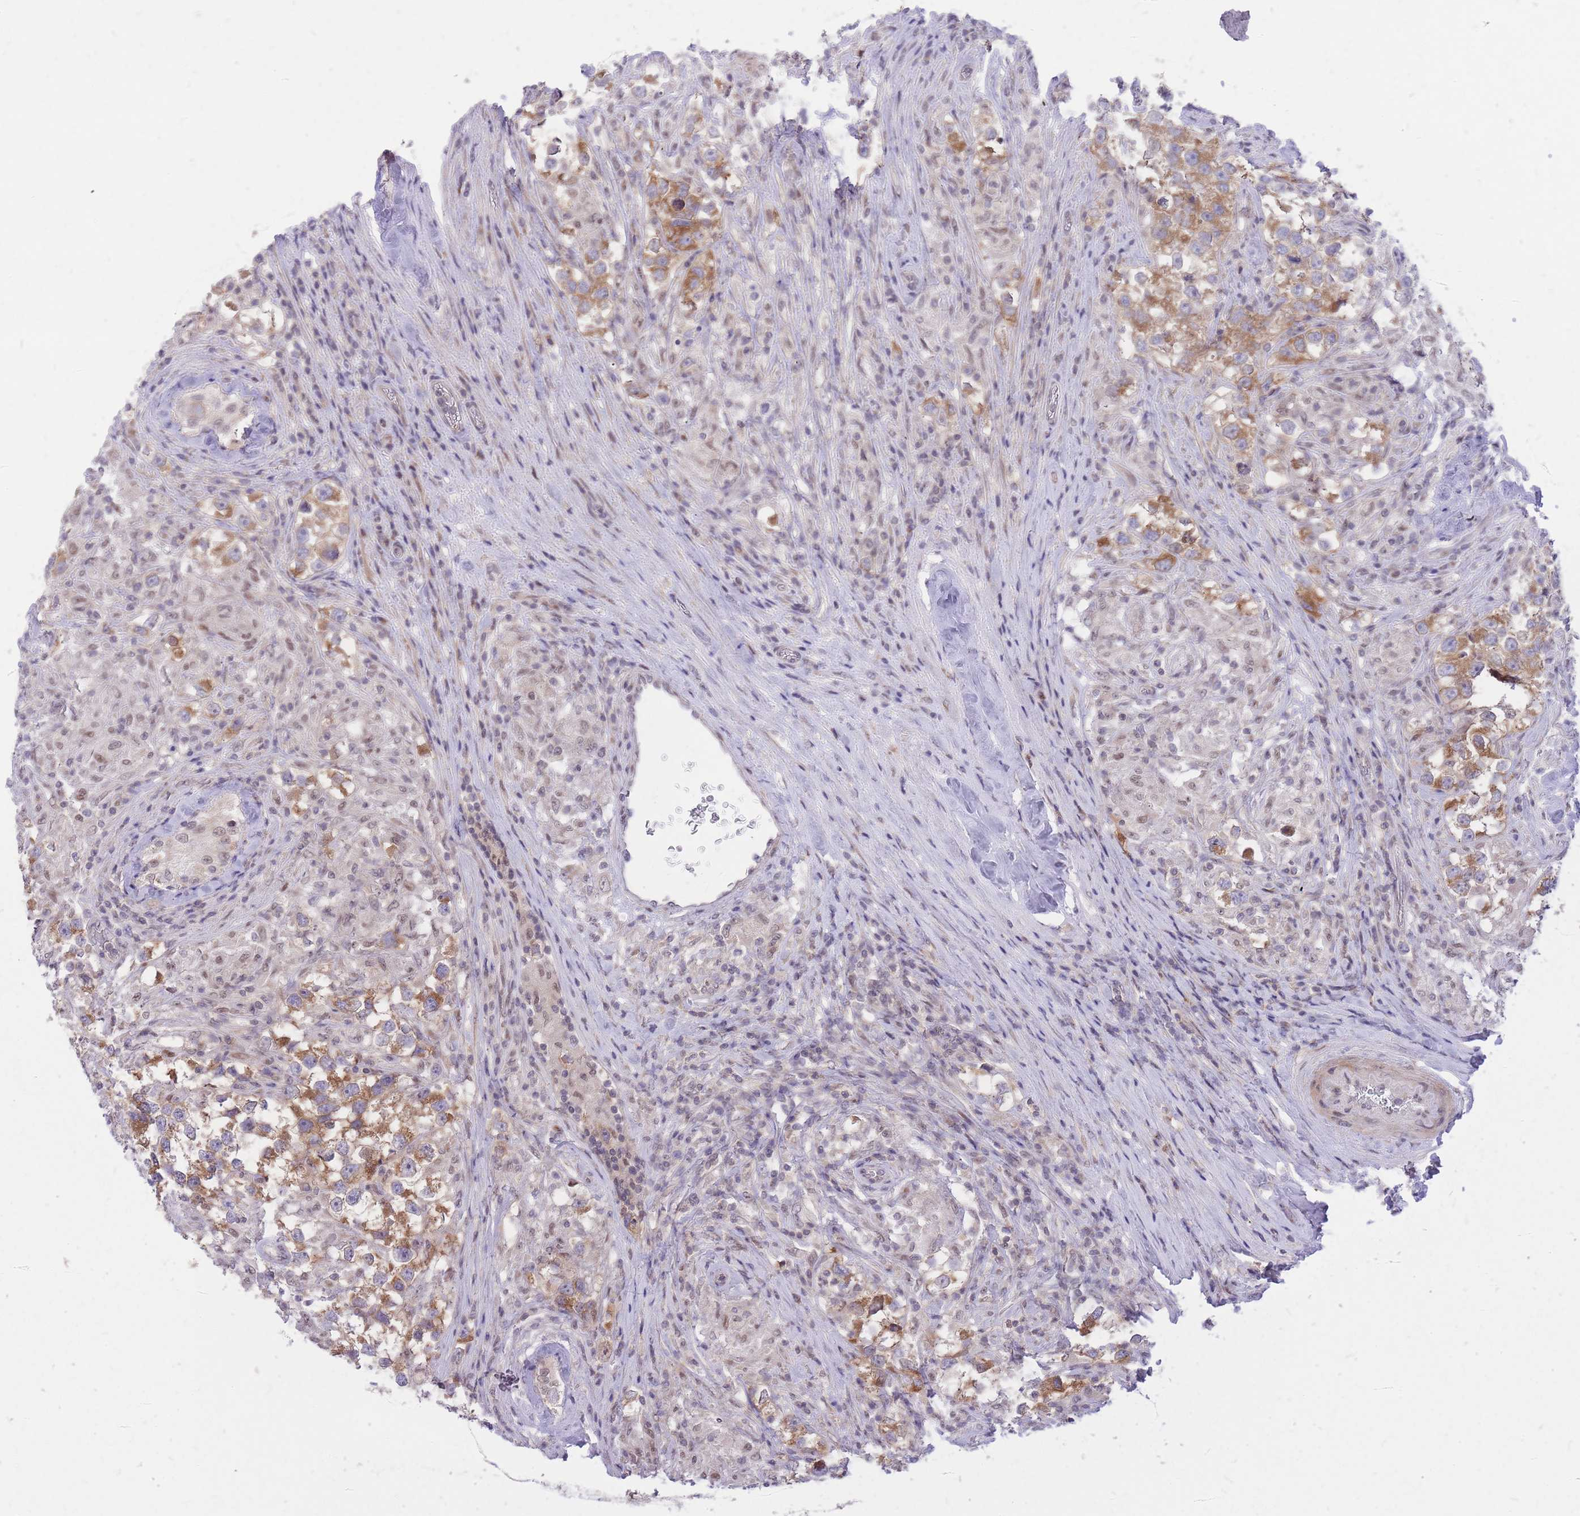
{"staining": {"intensity": "moderate", "quantity": ">75%", "location": "cytoplasmic/membranous"}, "tissue": "testis cancer", "cell_type": "Tumor cells", "image_type": "cancer", "snomed": [{"axis": "morphology", "description": "Seminoma, NOS"}, {"axis": "topography", "description": "Testis"}], "caption": "Human testis cancer stained with a brown dye shows moderate cytoplasmic/membranous positive staining in approximately >75% of tumor cells.", "gene": "MINDY2", "patient": {"sex": "male", "age": 46}}